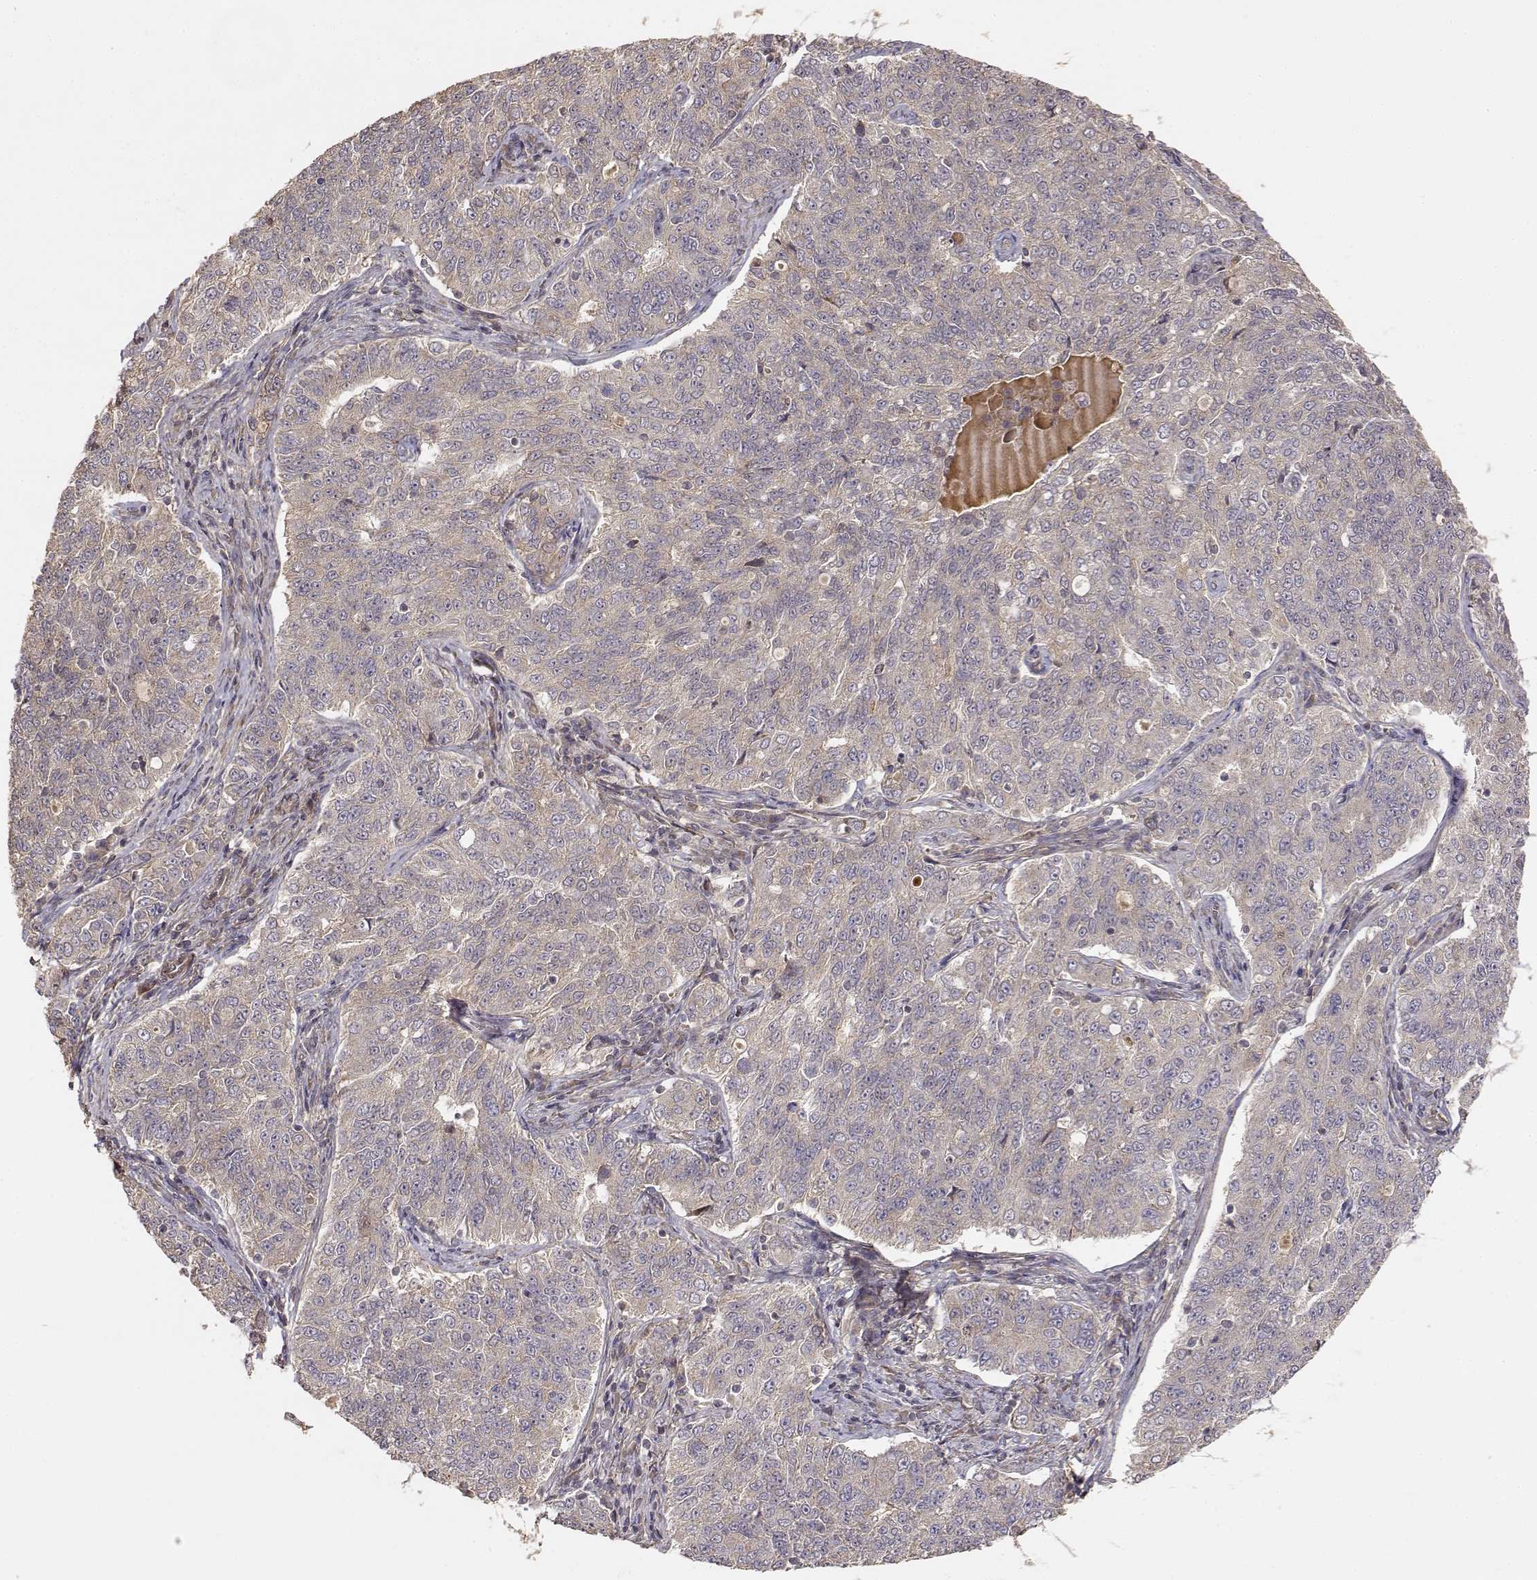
{"staining": {"intensity": "weak", "quantity": ">75%", "location": "cytoplasmic/membranous"}, "tissue": "endometrial cancer", "cell_type": "Tumor cells", "image_type": "cancer", "snomed": [{"axis": "morphology", "description": "Adenocarcinoma, NOS"}, {"axis": "topography", "description": "Endometrium"}], "caption": "About >75% of tumor cells in adenocarcinoma (endometrial) reveal weak cytoplasmic/membranous protein positivity as visualized by brown immunohistochemical staining.", "gene": "PICK1", "patient": {"sex": "female", "age": 43}}